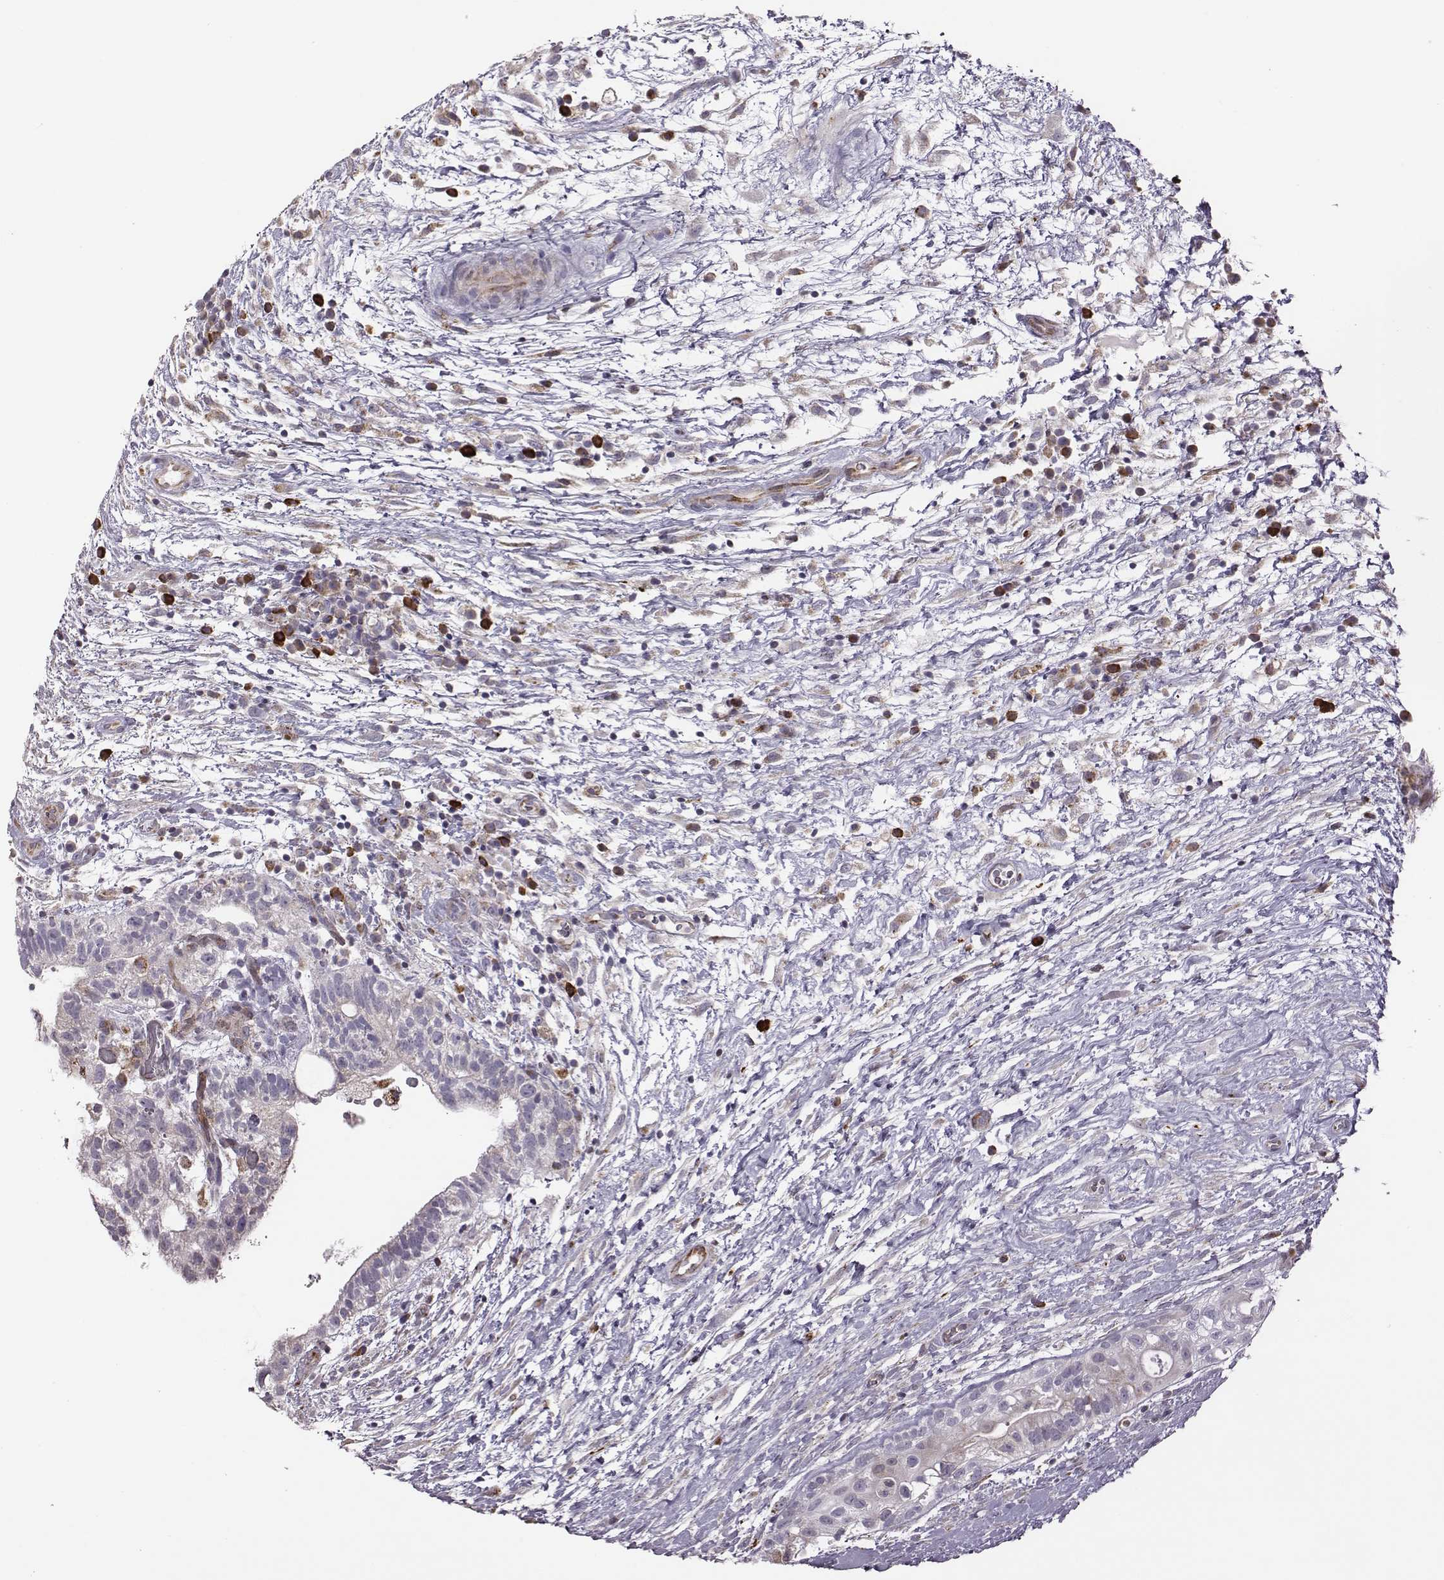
{"staining": {"intensity": "negative", "quantity": "none", "location": "none"}, "tissue": "testis cancer", "cell_type": "Tumor cells", "image_type": "cancer", "snomed": [{"axis": "morphology", "description": "Normal tissue, NOS"}, {"axis": "morphology", "description": "Carcinoma, Embryonal, NOS"}, {"axis": "topography", "description": "Testis"}], "caption": "Immunohistochemistry photomicrograph of embryonal carcinoma (testis) stained for a protein (brown), which displays no expression in tumor cells.", "gene": "SELENOI", "patient": {"sex": "male", "age": 32}}